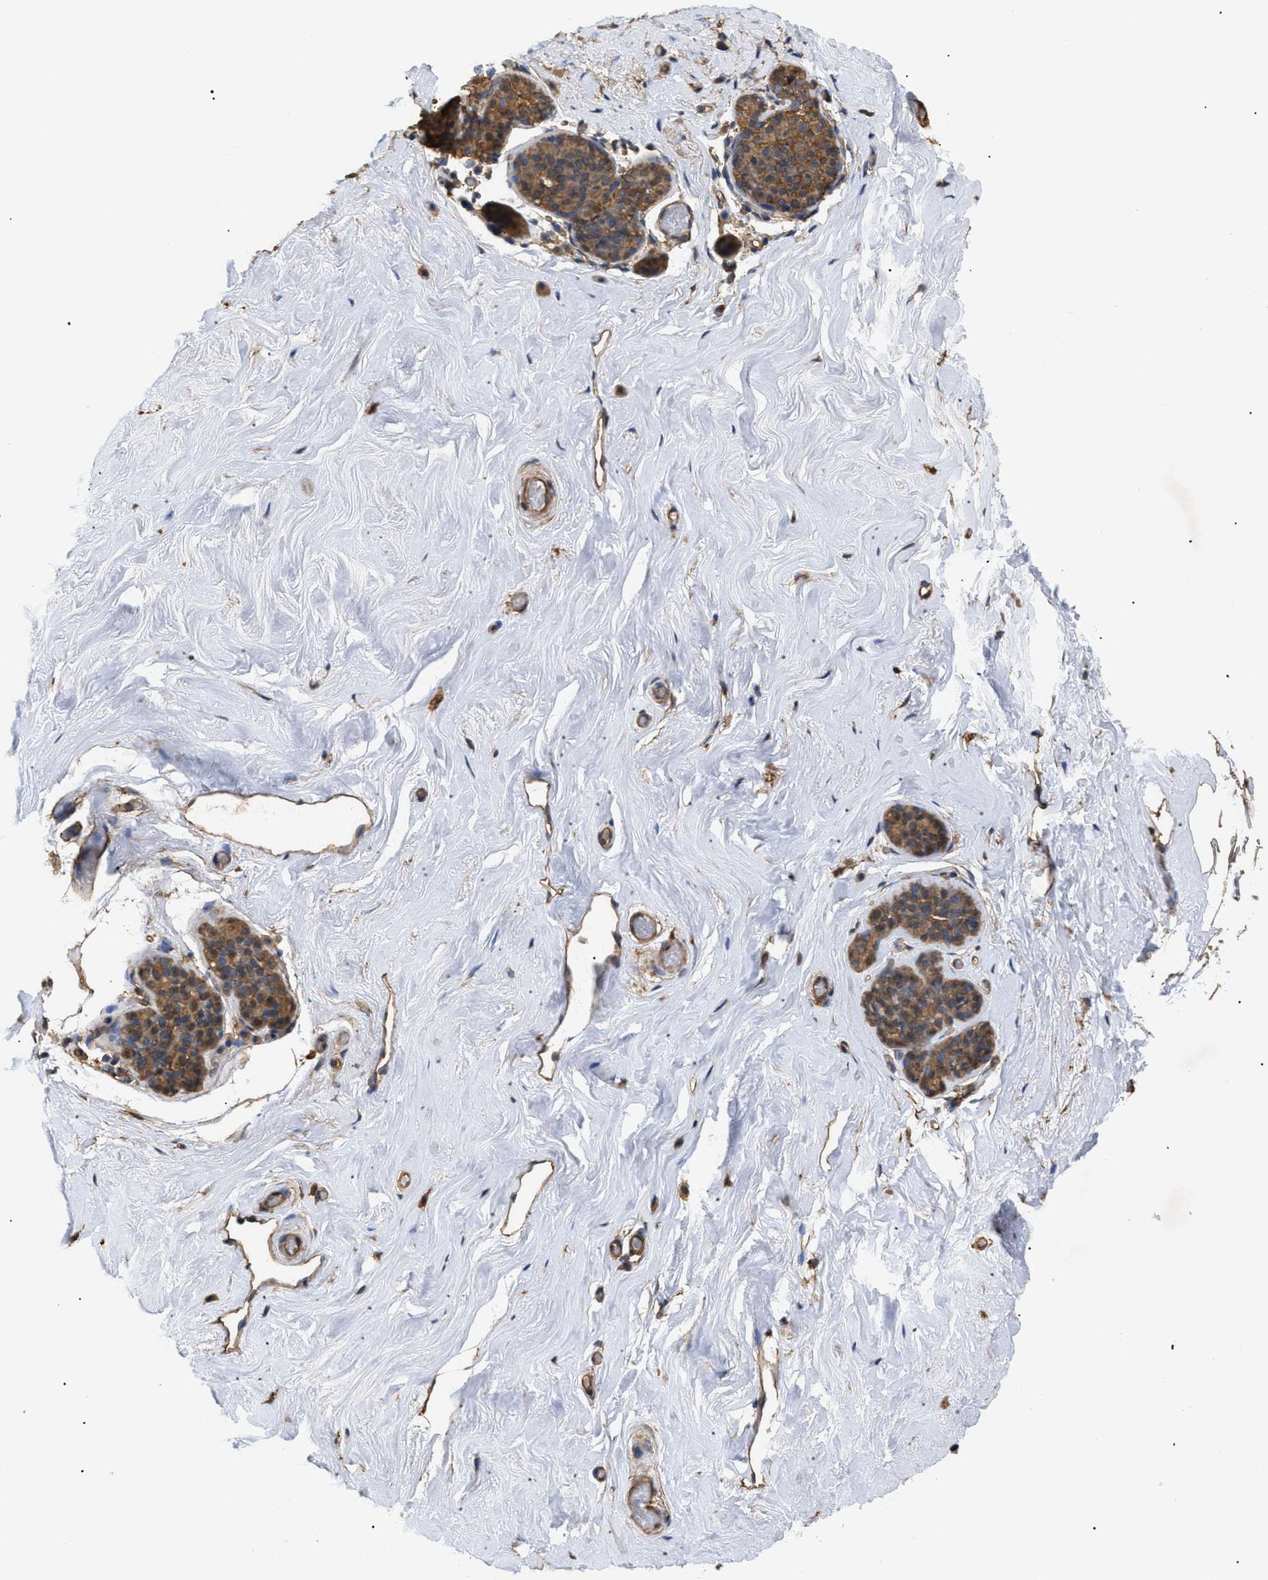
{"staining": {"intensity": "moderate", "quantity": ">75%", "location": "cytoplasmic/membranous"}, "tissue": "breast", "cell_type": "Adipocytes", "image_type": "normal", "snomed": [{"axis": "morphology", "description": "Normal tissue, NOS"}, {"axis": "topography", "description": "Breast"}], "caption": "This is an image of IHC staining of unremarkable breast, which shows moderate expression in the cytoplasmic/membranous of adipocytes.", "gene": "CALM1", "patient": {"sex": "female", "age": 75}}